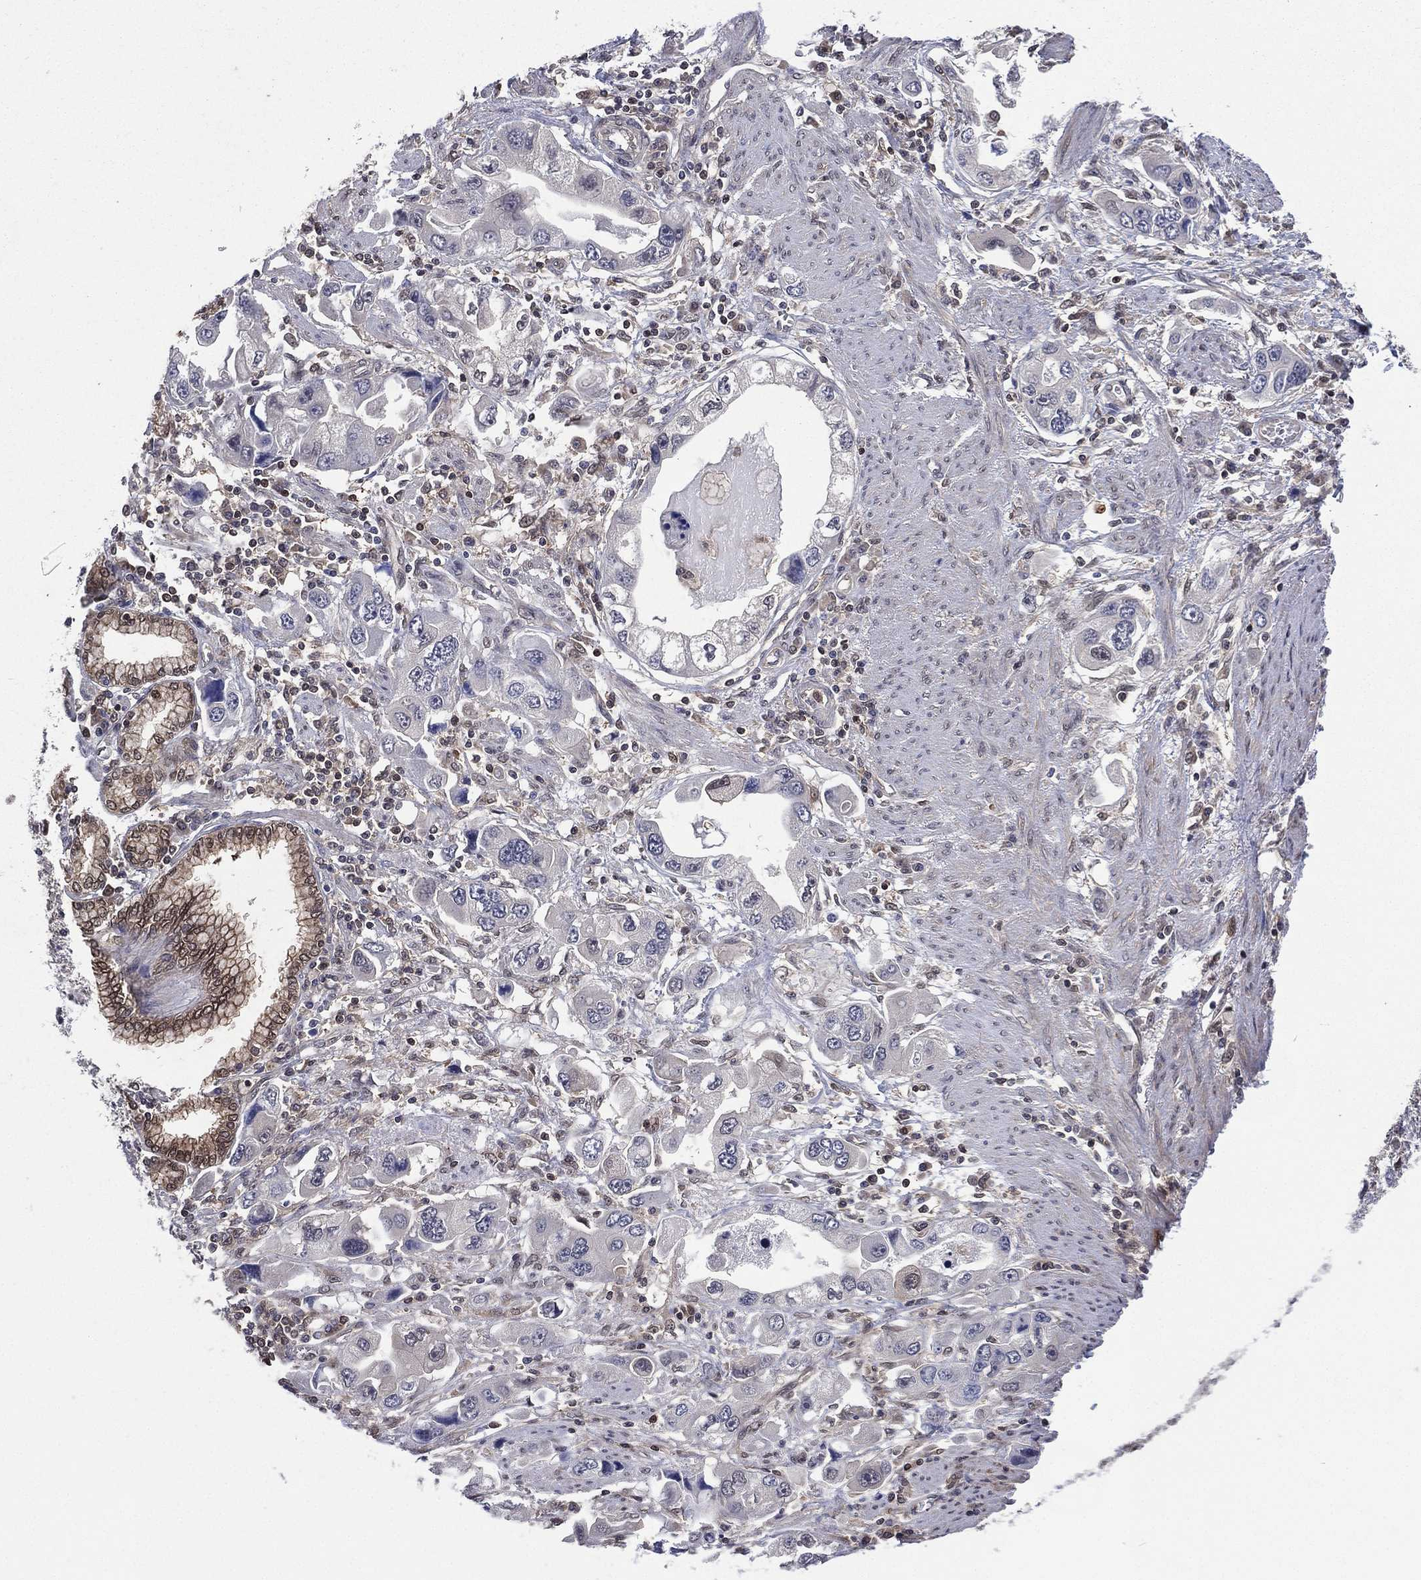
{"staining": {"intensity": "negative", "quantity": "none", "location": "none"}, "tissue": "stomach cancer", "cell_type": "Tumor cells", "image_type": "cancer", "snomed": [{"axis": "morphology", "description": "Adenocarcinoma, NOS"}, {"axis": "topography", "description": "Stomach, lower"}], "caption": "This is a histopathology image of immunohistochemistry (IHC) staining of stomach cancer (adenocarcinoma), which shows no staining in tumor cells. (DAB (3,3'-diaminobenzidine) IHC, high magnification).", "gene": "MTAP", "patient": {"sex": "female", "age": 93}}